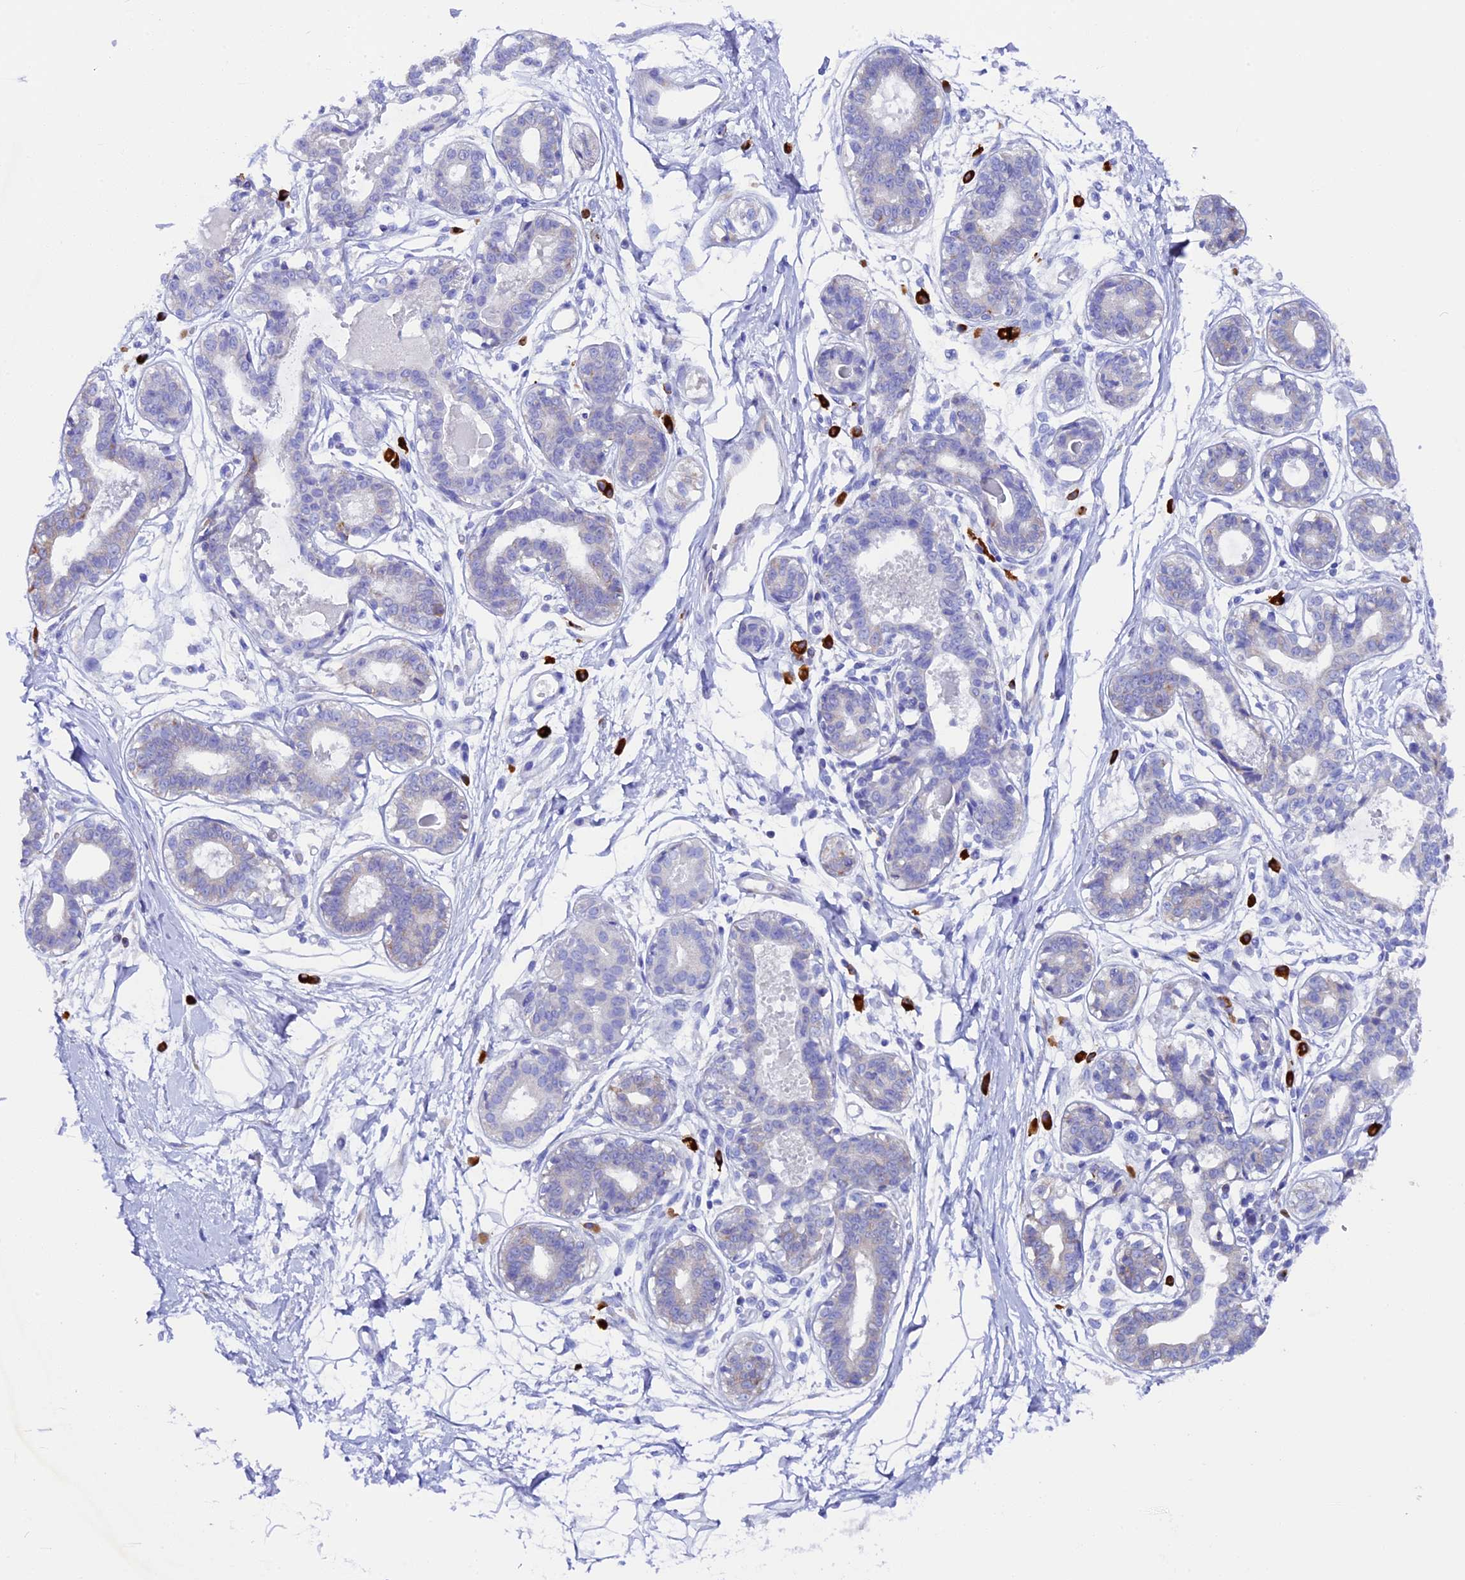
{"staining": {"intensity": "negative", "quantity": "none", "location": "none"}, "tissue": "breast", "cell_type": "Adipocytes", "image_type": "normal", "snomed": [{"axis": "morphology", "description": "Normal tissue, NOS"}, {"axis": "topography", "description": "Breast"}], "caption": "Protein analysis of unremarkable breast reveals no significant expression in adipocytes.", "gene": "FKBP11", "patient": {"sex": "female", "age": 45}}